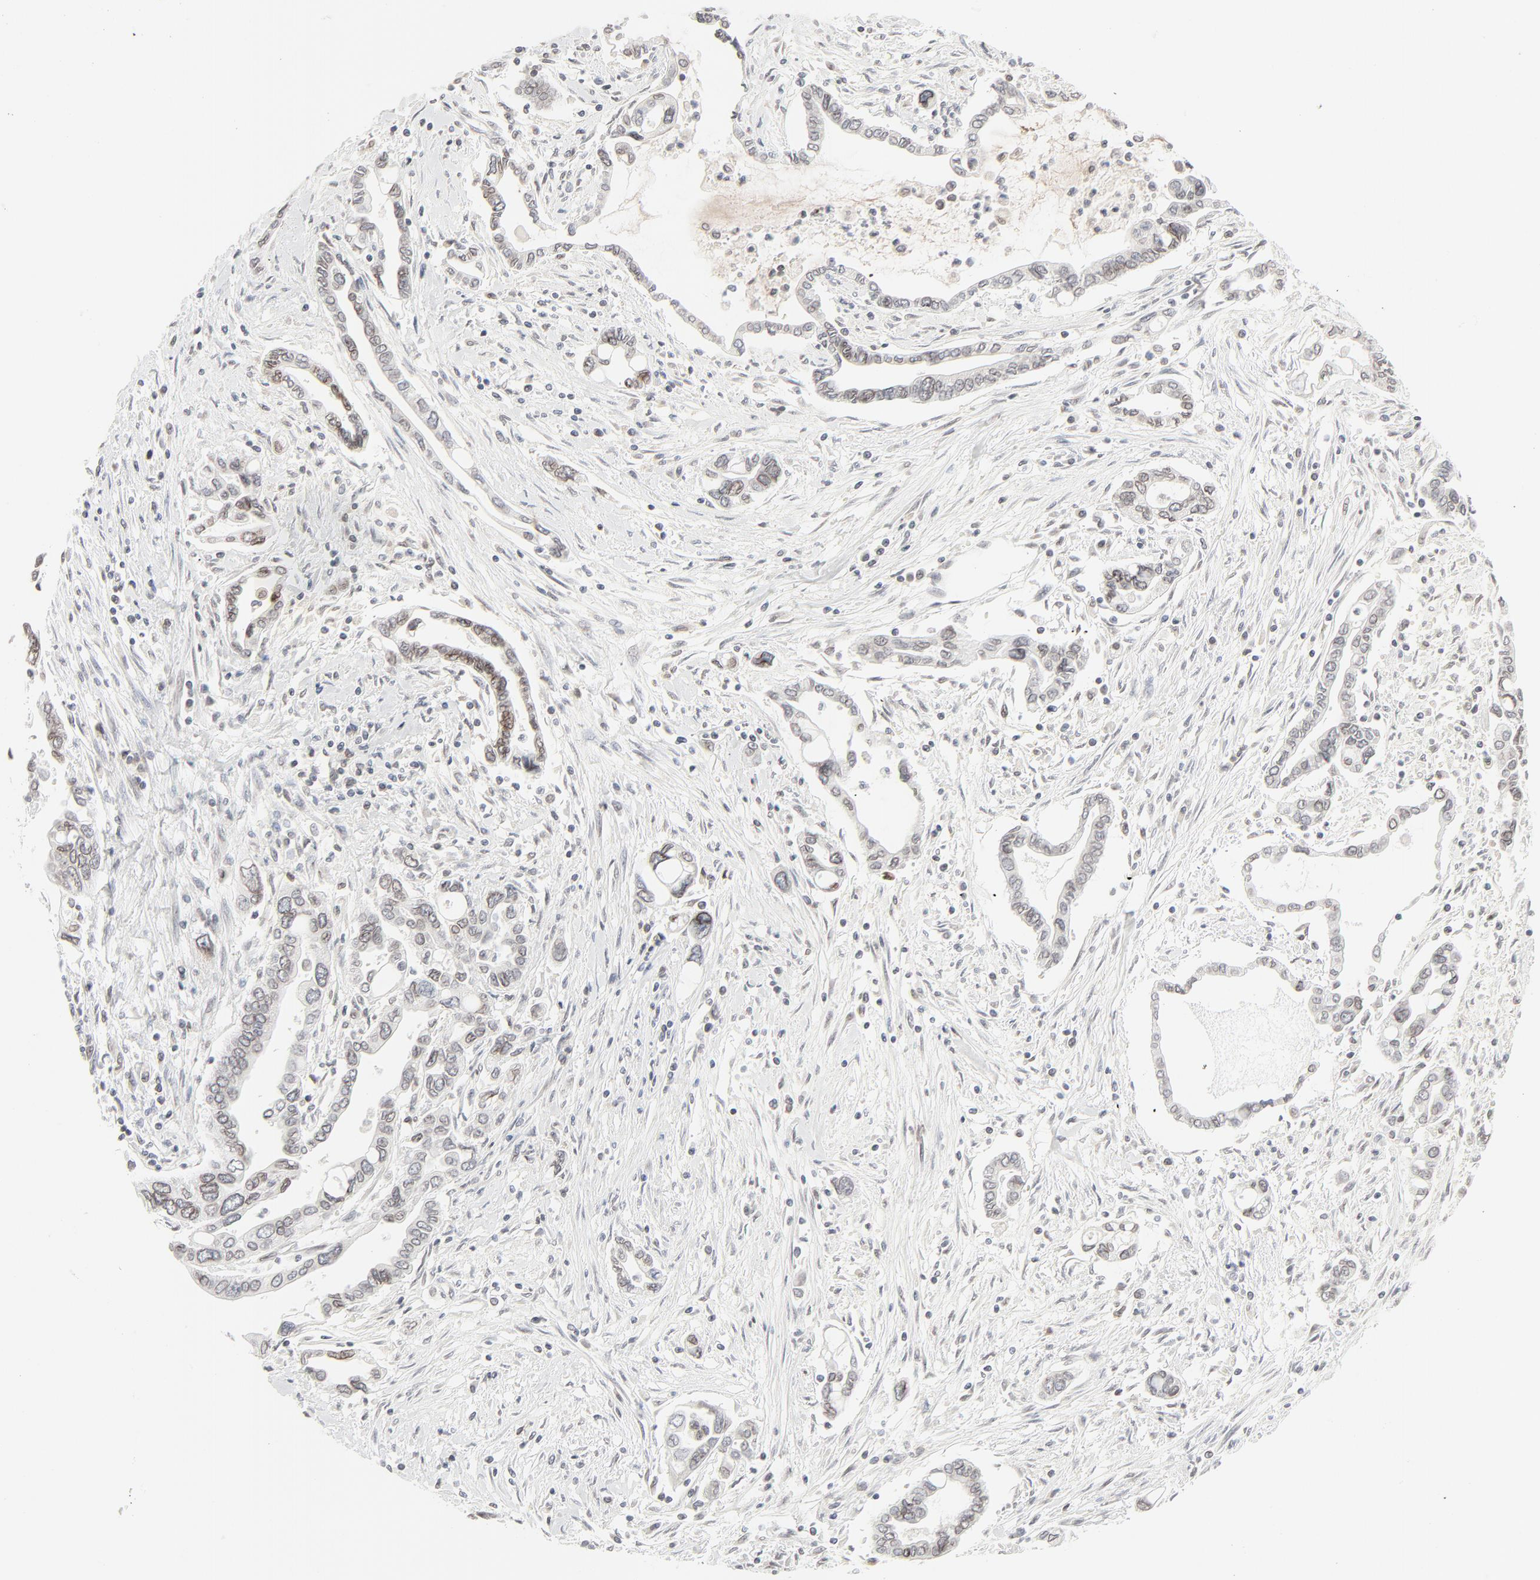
{"staining": {"intensity": "weak", "quantity": "<25%", "location": "cytoplasmic/membranous,nuclear"}, "tissue": "pancreatic cancer", "cell_type": "Tumor cells", "image_type": "cancer", "snomed": [{"axis": "morphology", "description": "Adenocarcinoma, NOS"}, {"axis": "topography", "description": "Pancreas"}], "caption": "The photomicrograph exhibits no staining of tumor cells in pancreatic cancer. (Brightfield microscopy of DAB IHC at high magnification).", "gene": "MAD1L1", "patient": {"sex": "female", "age": 57}}